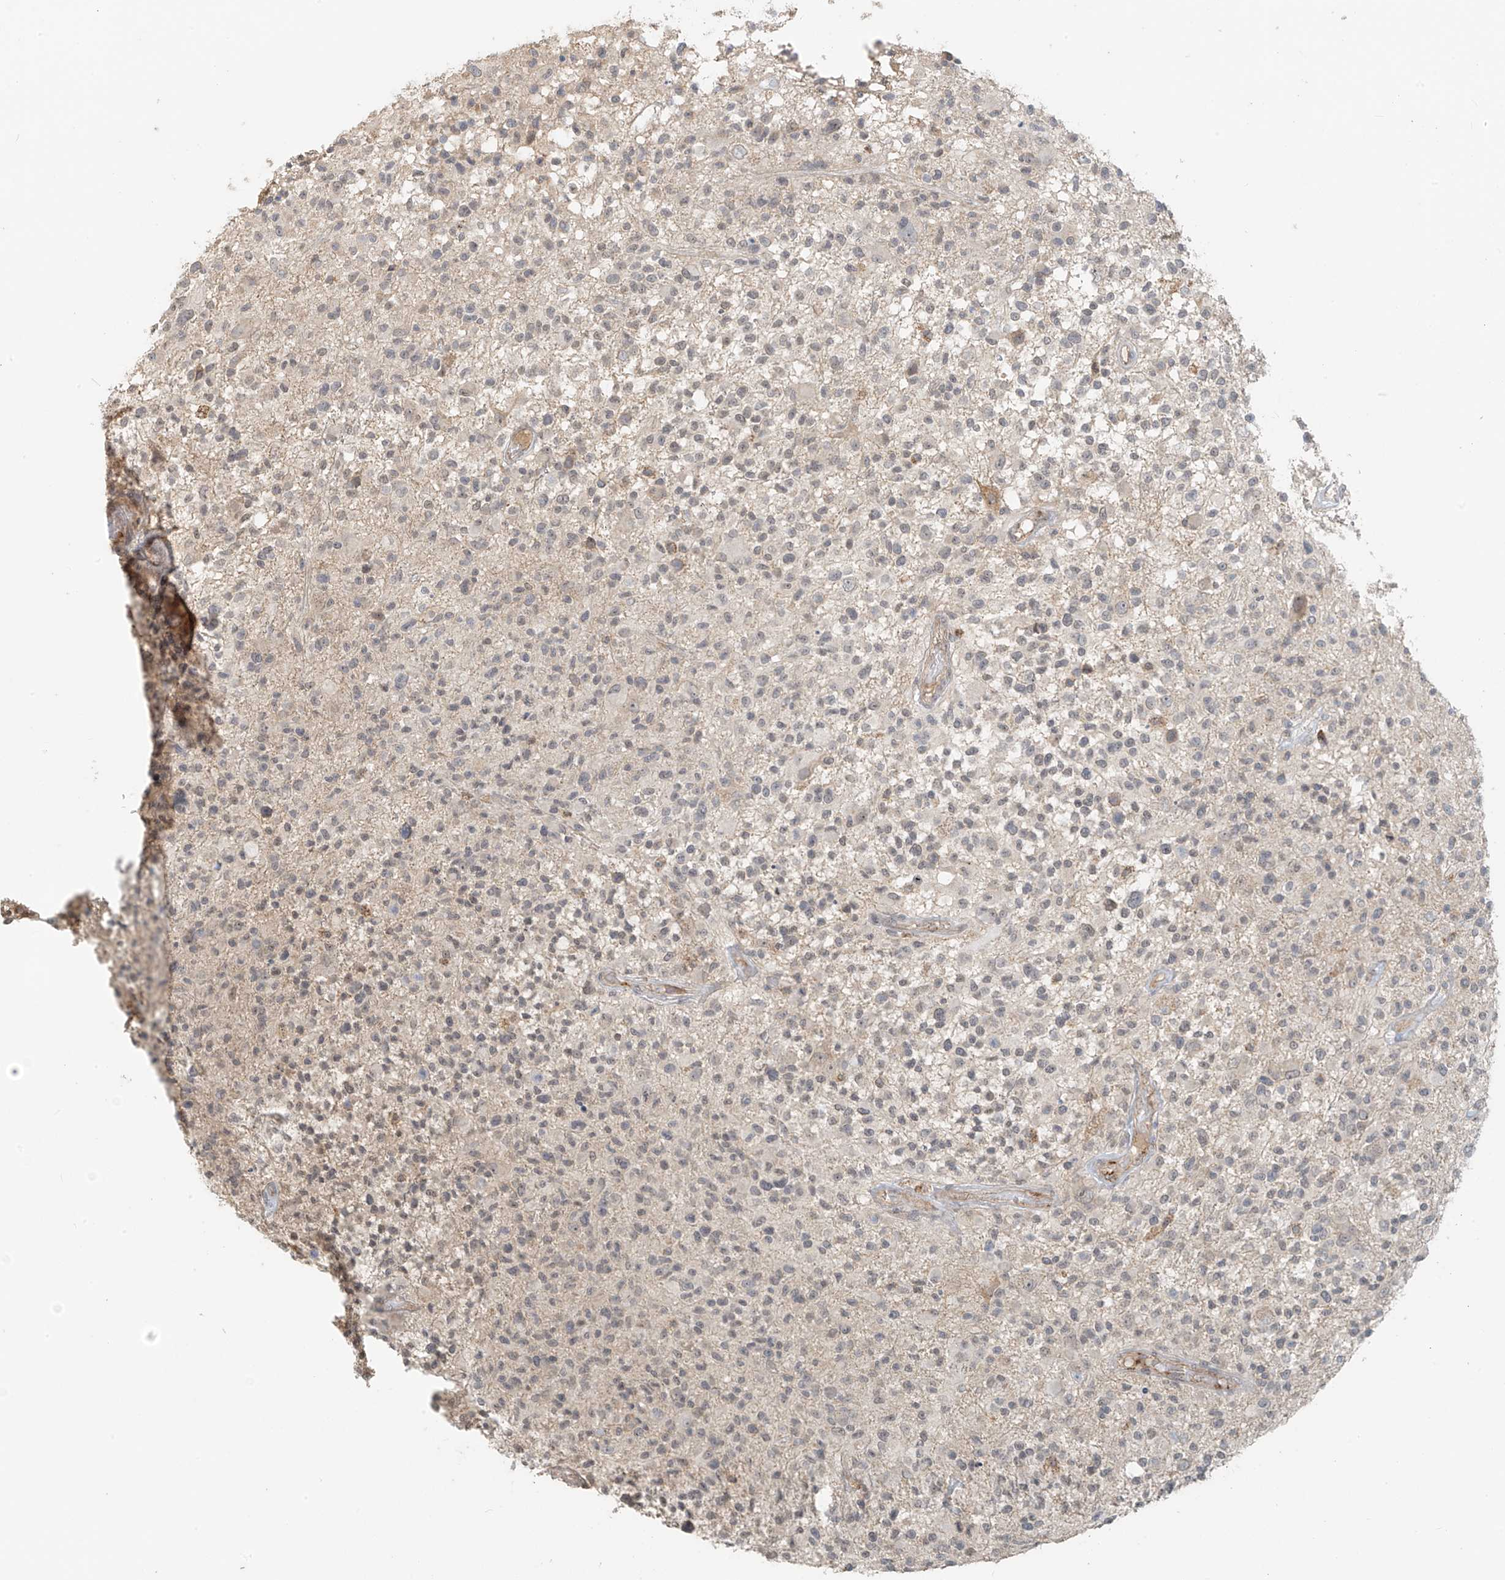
{"staining": {"intensity": "negative", "quantity": "none", "location": "none"}, "tissue": "glioma", "cell_type": "Tumor cells", "image_type": "cancer", "snomed": [{"axis": "morphology", "description": "Glioma, malignant, High grade"}, {"axis": "morphology", "description": "Glioblastoma, NOS"}, {"axis": "topography", "description": "Brain"}], "caption": "The micrograph displays no staining of tumor cells in glioma. The staining was performed using DAB (3,3'-diaminobenzidine) to visualize the protein expression in brown, while the nuclei were stained in blue with hematoxylin (Magnification: 20x).", "gene": "ABCD1", "patient": {"sex": "male", "age": 60}}